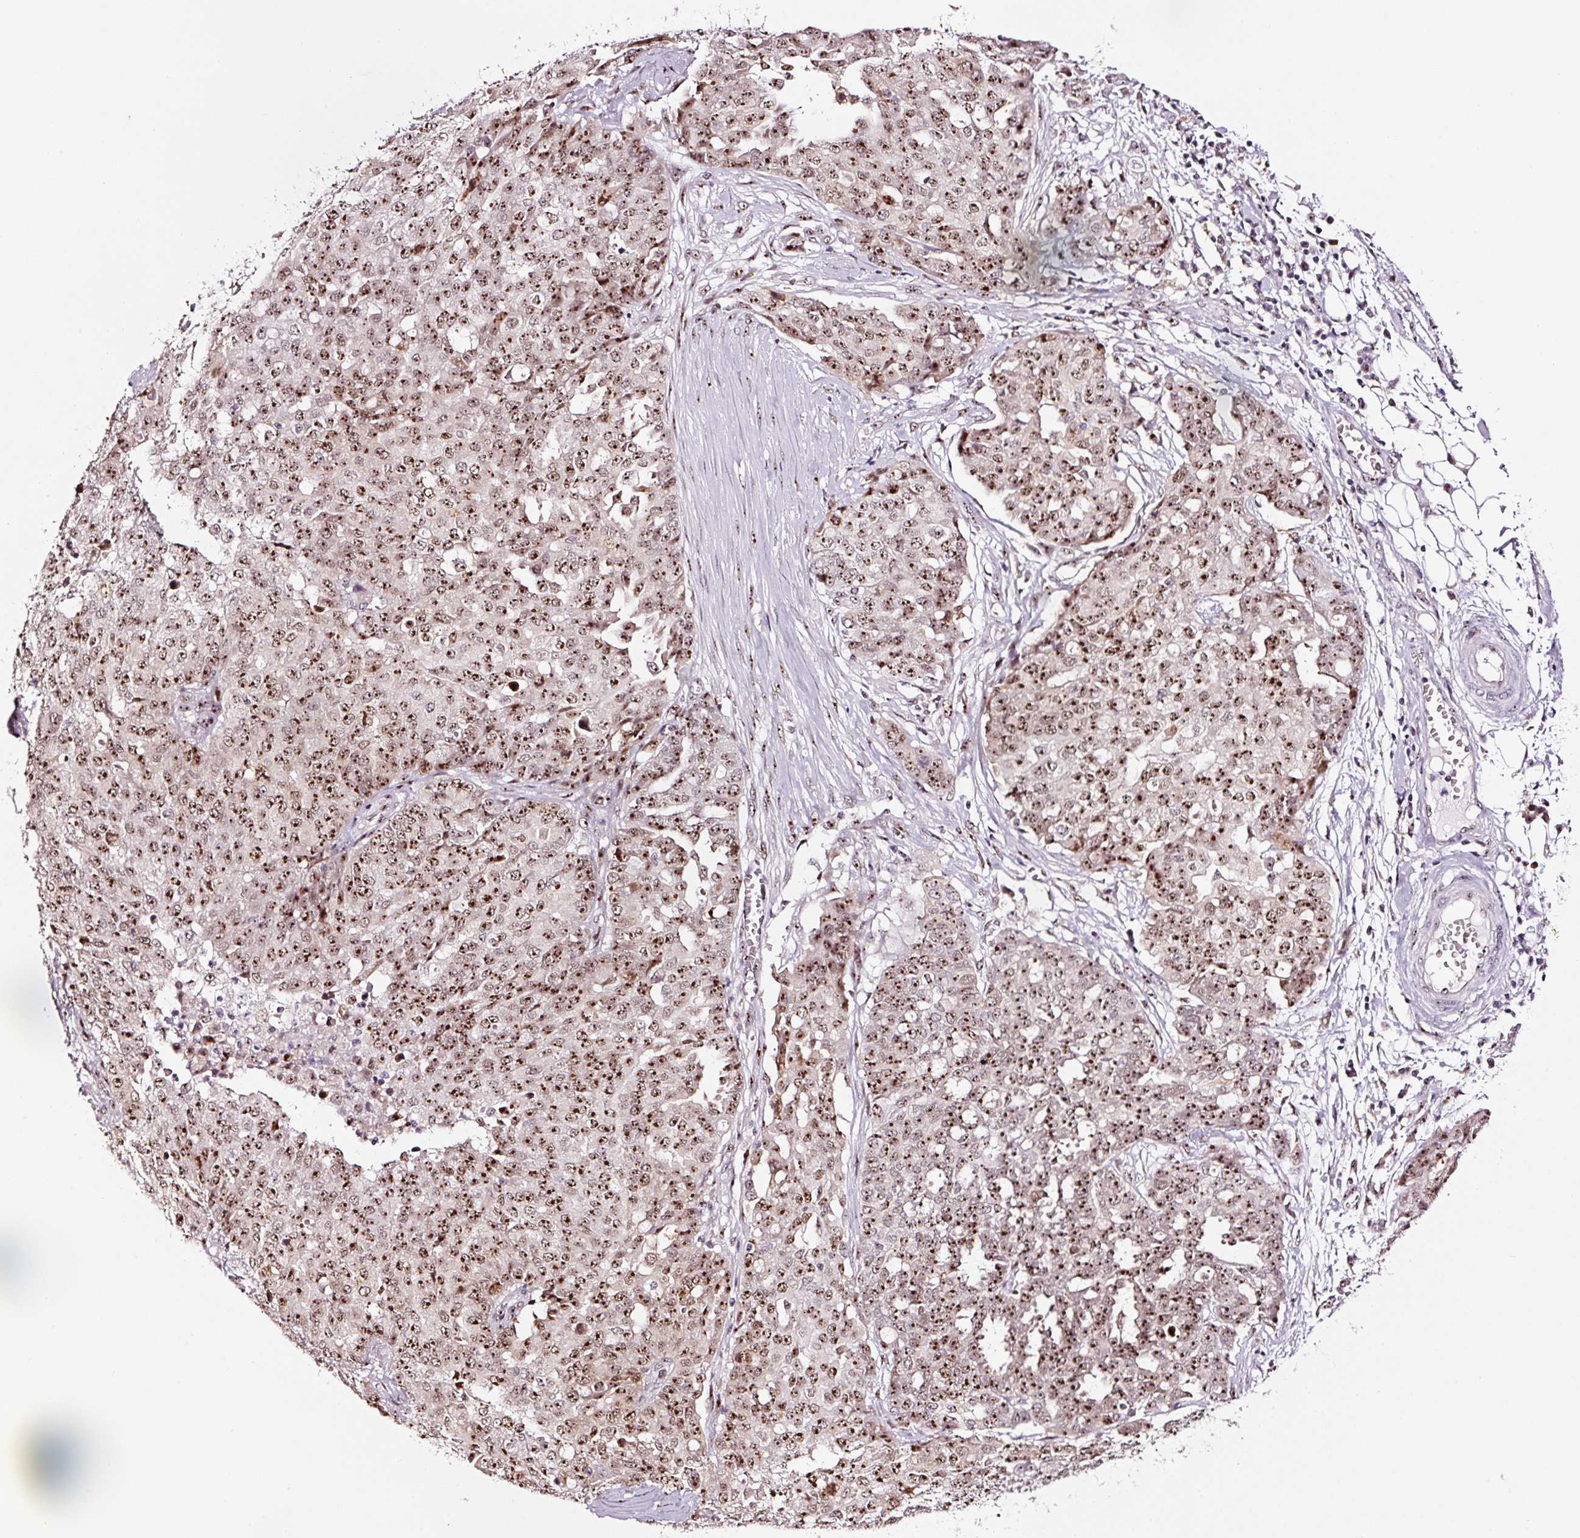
{"staining": {"intensity": "strong", "quantity": ">75%", "location": "nuclear"}, "tissue": "ovarian cancer", "cell_type": "Tumor cells", "image_type": "cancer", "snomed": [{"axis": "morphology", "description": "Cystadenocarcinoma, serous, NOS"}, {"axis": "topography", "description": "Soft tissue"}, {"axis": "topography", "description": "Ovary"}], "caption": "Immunohistochemistry (IHC) image of neoplastic tissue: ovarian serous cystadenocarcinoma stained using IHC reveals high levels of strong protein expression localized specifically in the nuclear of tumor cells, appearing as a nuclear brown color.", "gene": "GNL3", "patient": {"sex": "female", "age": 57}}